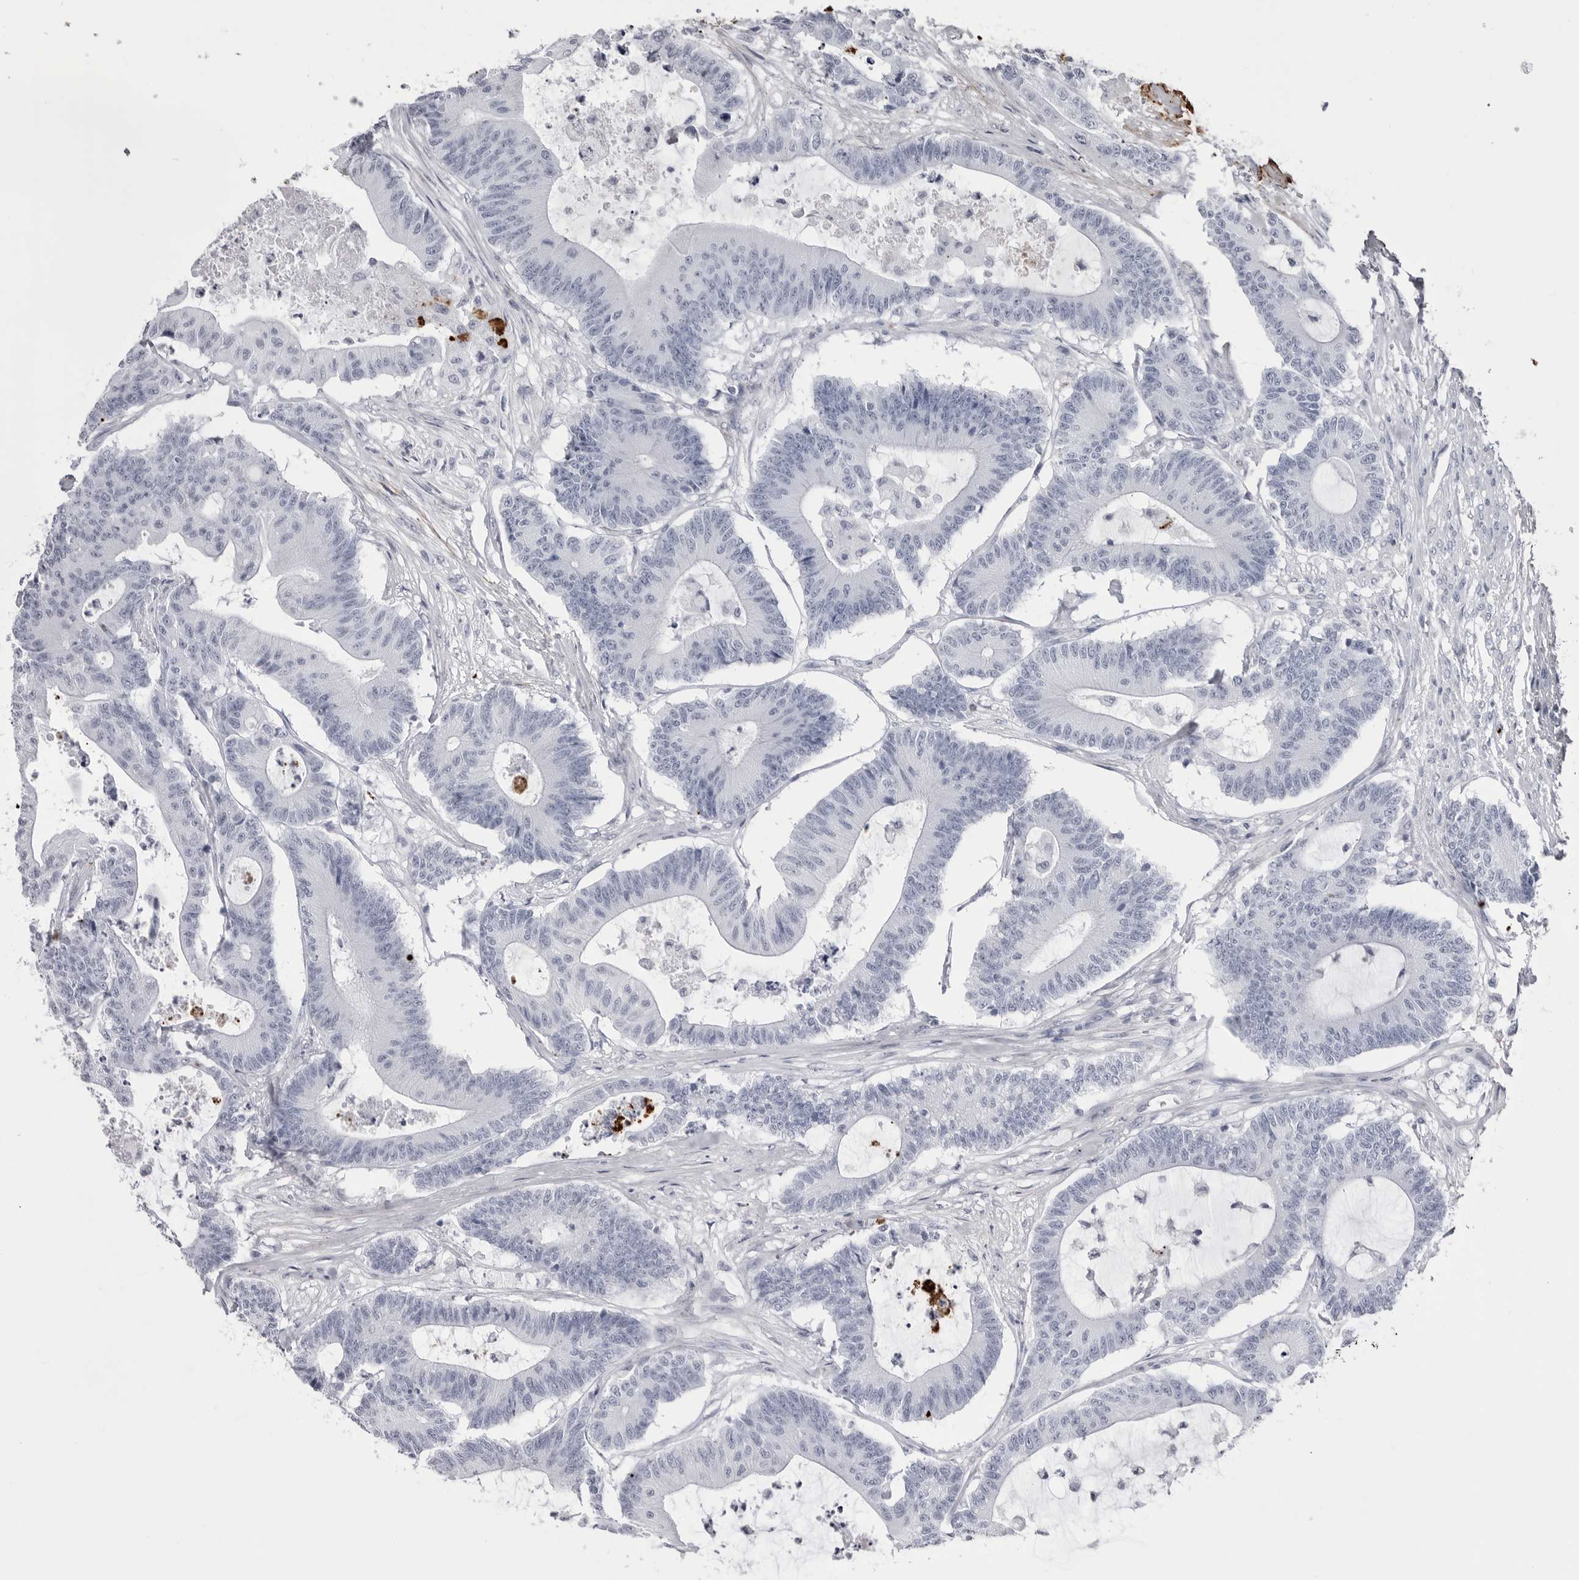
{"staining": {"intensity": "negative", "quantity": "none", "location": "none"}, "tissue": "colorectal cancer", "cell_type": "Tumor cells", "image_type": "cancer", "snomed": [{"axis": "morphology", "description": "Adenocarcinoma, NOS"}, {"axis": "topography", "description": "Colon"}], "caption": "Histopathology image shows no protein positivity in tumor cells of colorectal adenocarcinoma tissue. Nuclei are stained in blue.", "gene": "COL26A1", "patient": {"sex": "female", "age": 84}}